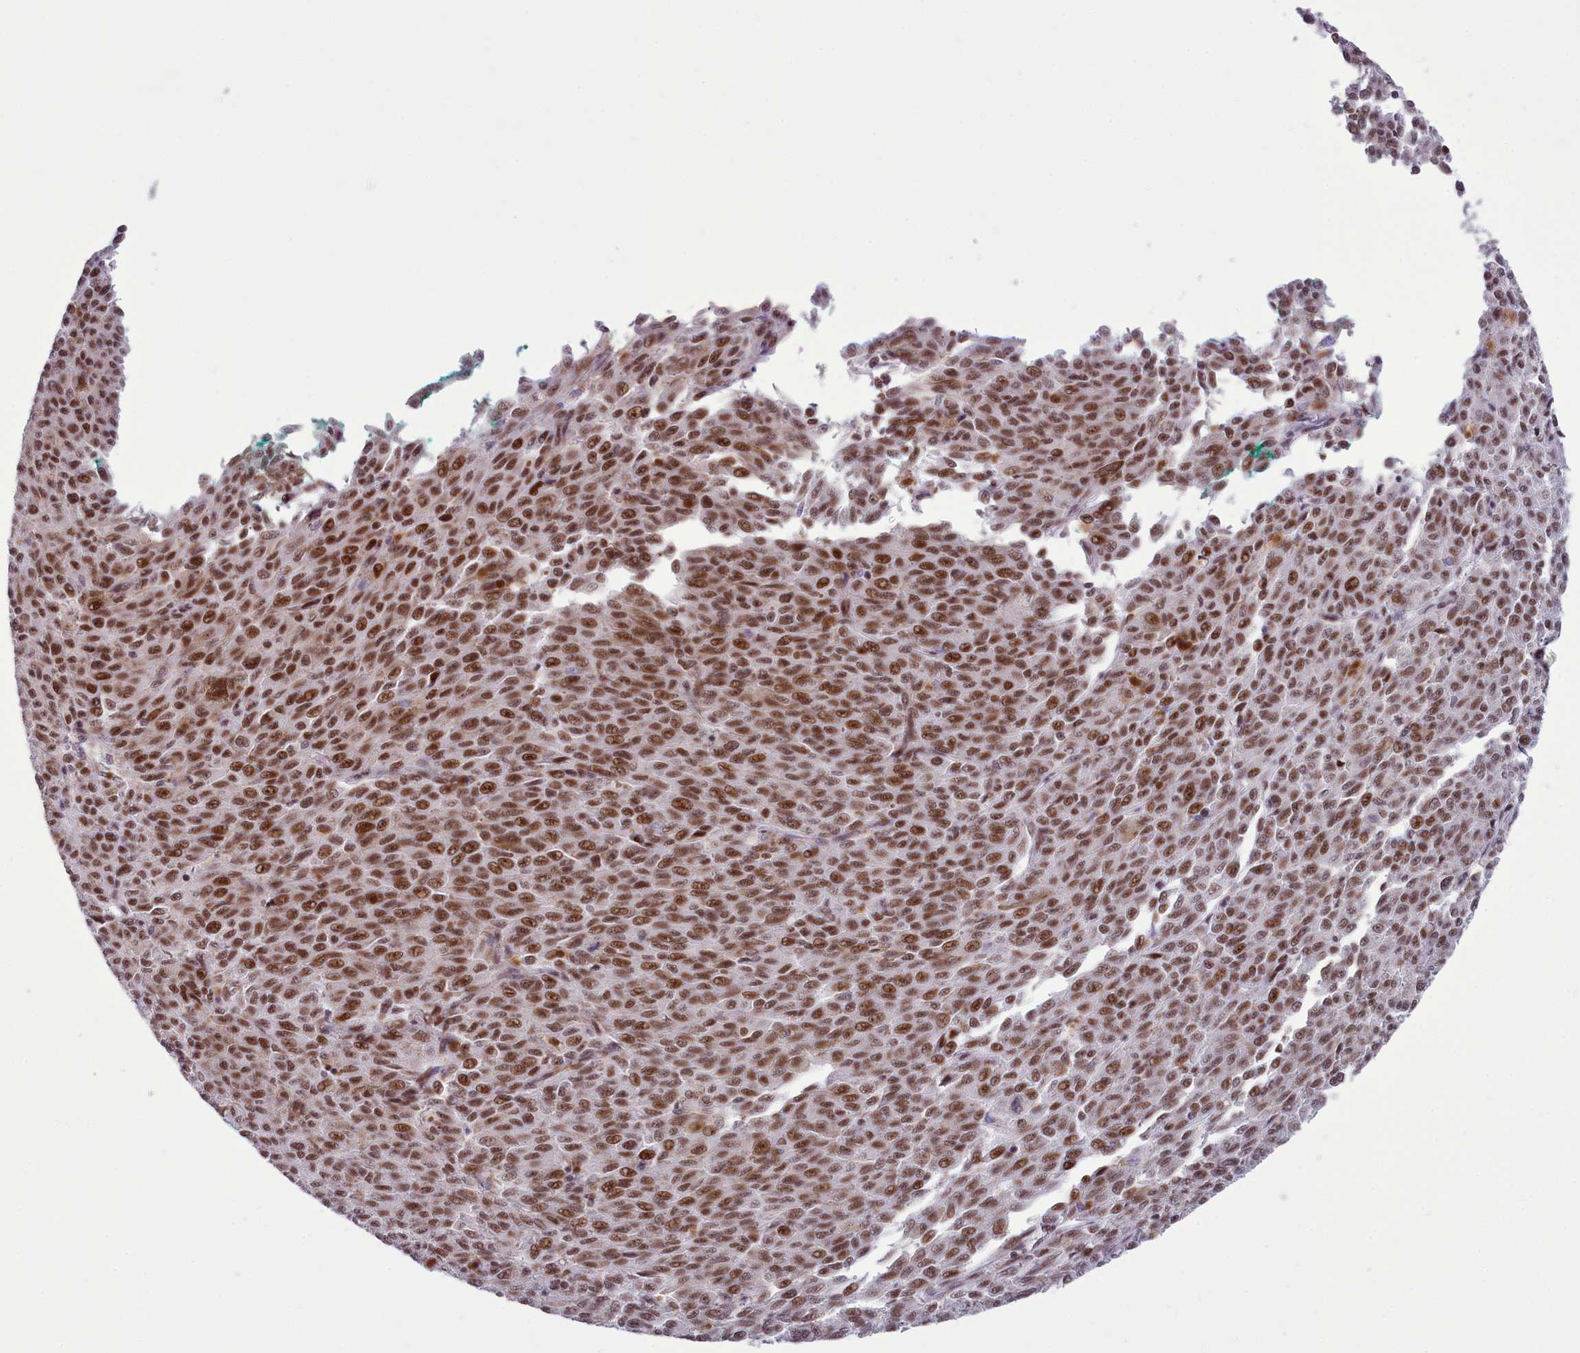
{"staining": {"intensity": "strong", "quantity": ">75%", "location": "nuclear"}, "tissue": "melanoma", "cell_type": "Tumor cells", "image_type": "cancer", "snomed": [{"axis": "morphology", "description": "Malignant melanoma, NOS"}, {"axis": "topography", "description": "Skin"}], "caption": "This image exhibits immunohistochemistry (IHC) staining of melanoma, with high strong nuclear positivity in approximately >75% of tumor cells.", "gene": "RFX1", "patient": {"sex": "female", "age": 52}}